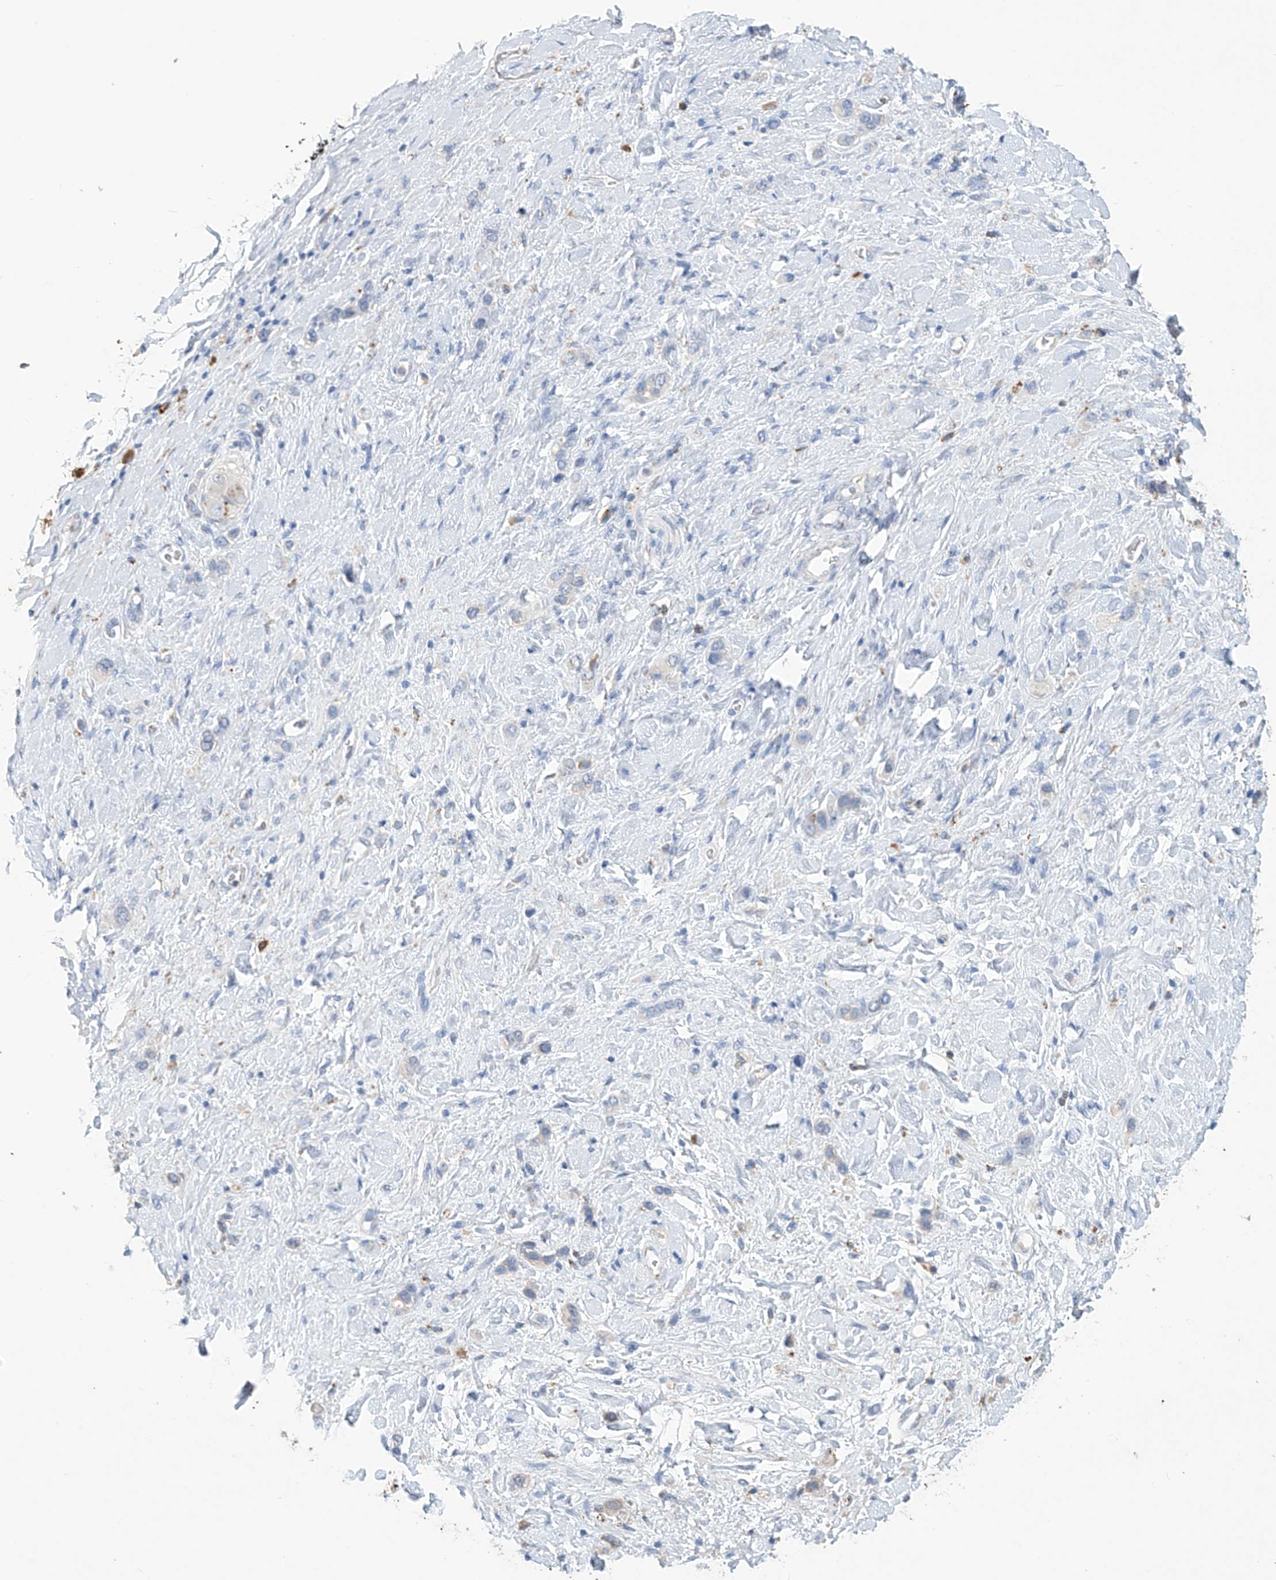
{"staining": {"intensity": "negative", "quantity": "none", "location": "none"}, "tissue": "stomach cancer", "cell_type": "Tumor cells", "image_type": "cancer", "snomed": [{"axis": "morphology", "description": "Adenocarcinoma, NOS"}, {"axis": "topography", "description": "Stomach"}], "caption": "A high-resolution photomicrograph shows immunohistochemistry staining of stomach cancer, which demonstrates no significant positivity in tumor cells. (IHC, brightfield microscopy, high magnification).", "gene": "OGT", "patient": {"sex": "female", "age": 65}}